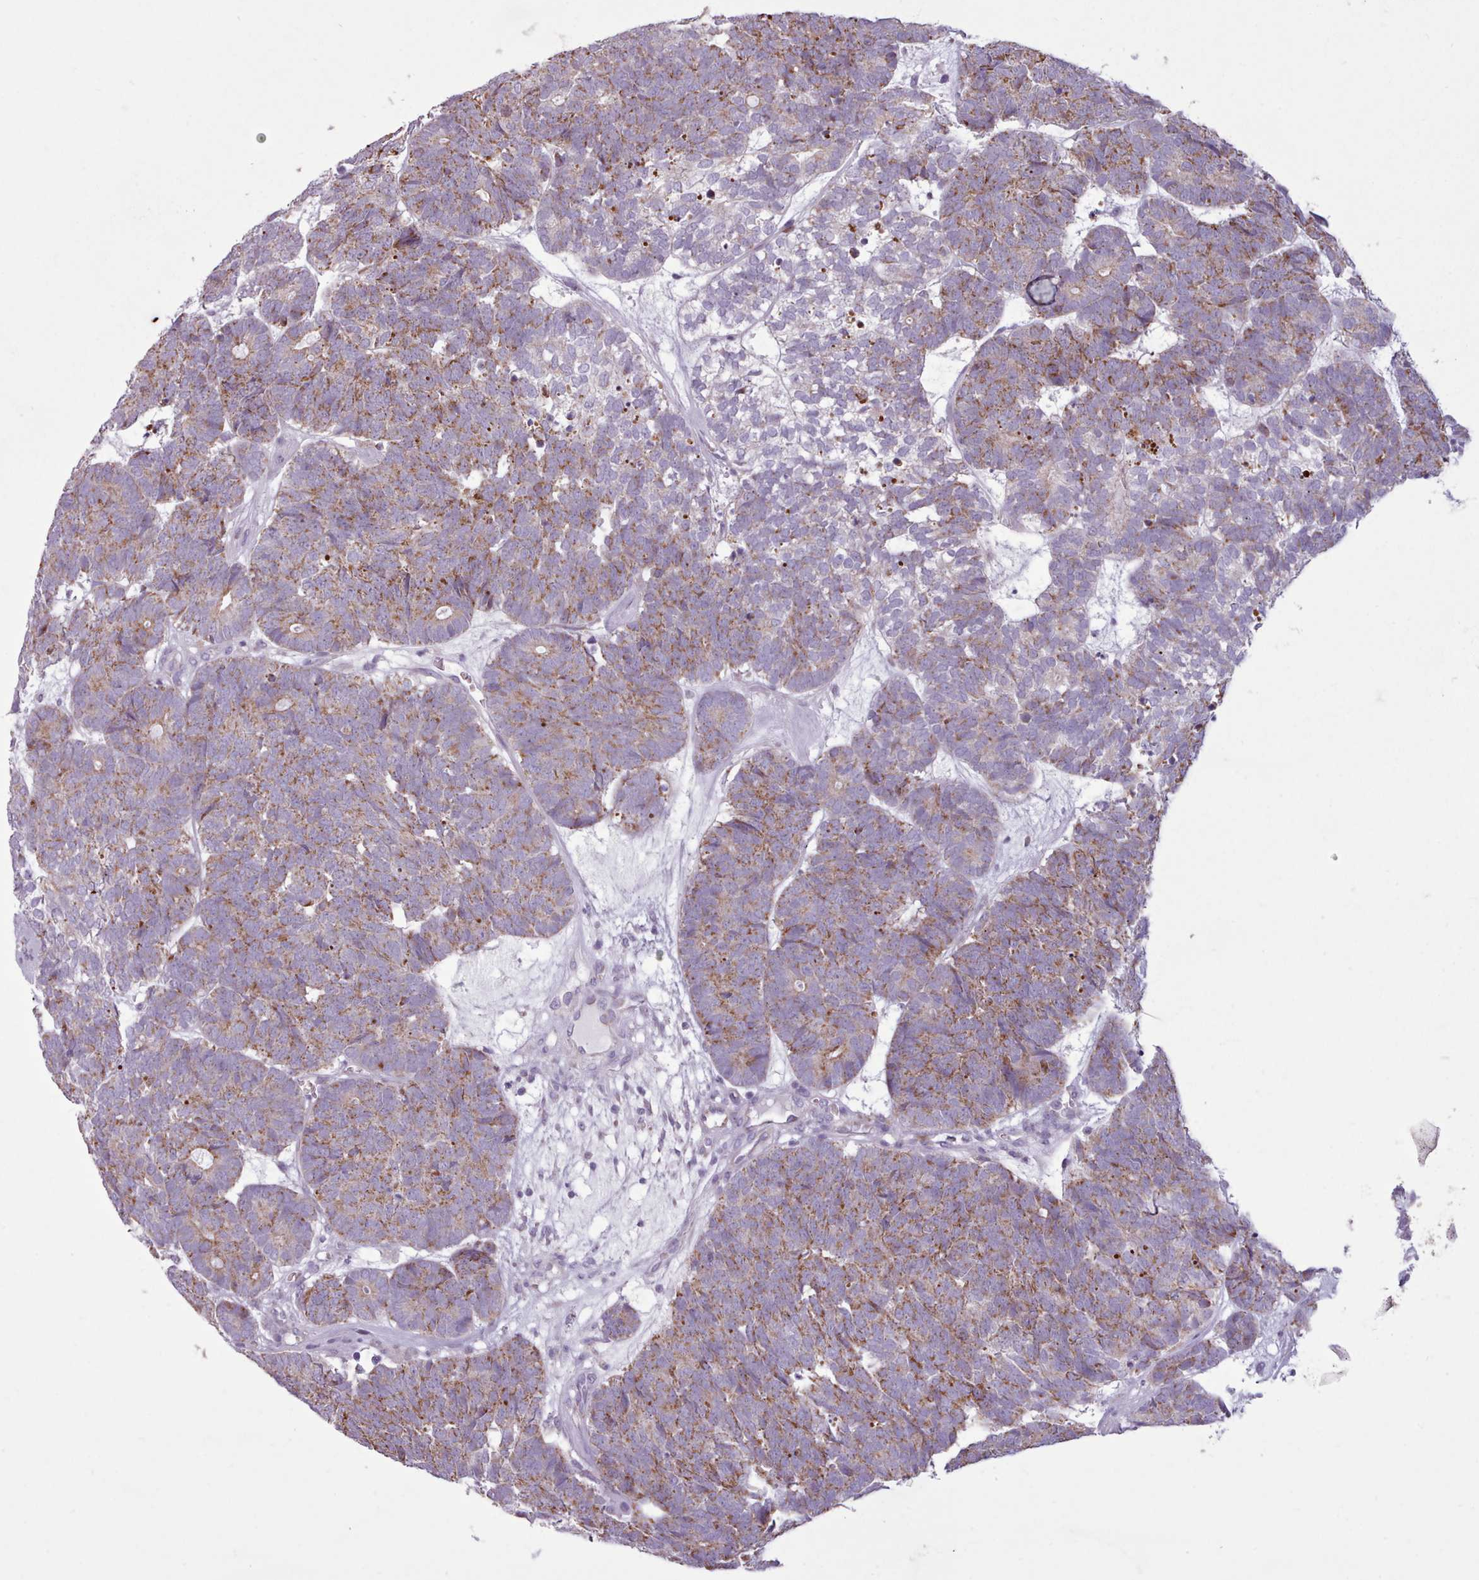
{"staining": {"intensity": "moderate", "quantity": ">75%", "location": "cytoplasmic/membranous"}, "tissue": "head and neck cancer", "cell_type": "Tumor cells", "image_type": "cancer", "snomed": [{"axis": "morphology", "description": "Adenocarcinoma, NOS"}, {"axis": "topography", "description": "Head-Neck"}], "caption": "IHC (DAB (3,3'-diaminobenzidine)) staining of human adenocarcinoma (head and neck) demonstrates moderate cytoplasmic/membranous protein expression in approximately >75% of tumor cells. Using DAB (3,3'-diaminobenzidine) (brown) and hematoxylin (blue) stains, captured at high magnification using brightfield microscopy.", "gene": "AVL9", "patient": {"sex": "female", "age": 81}}